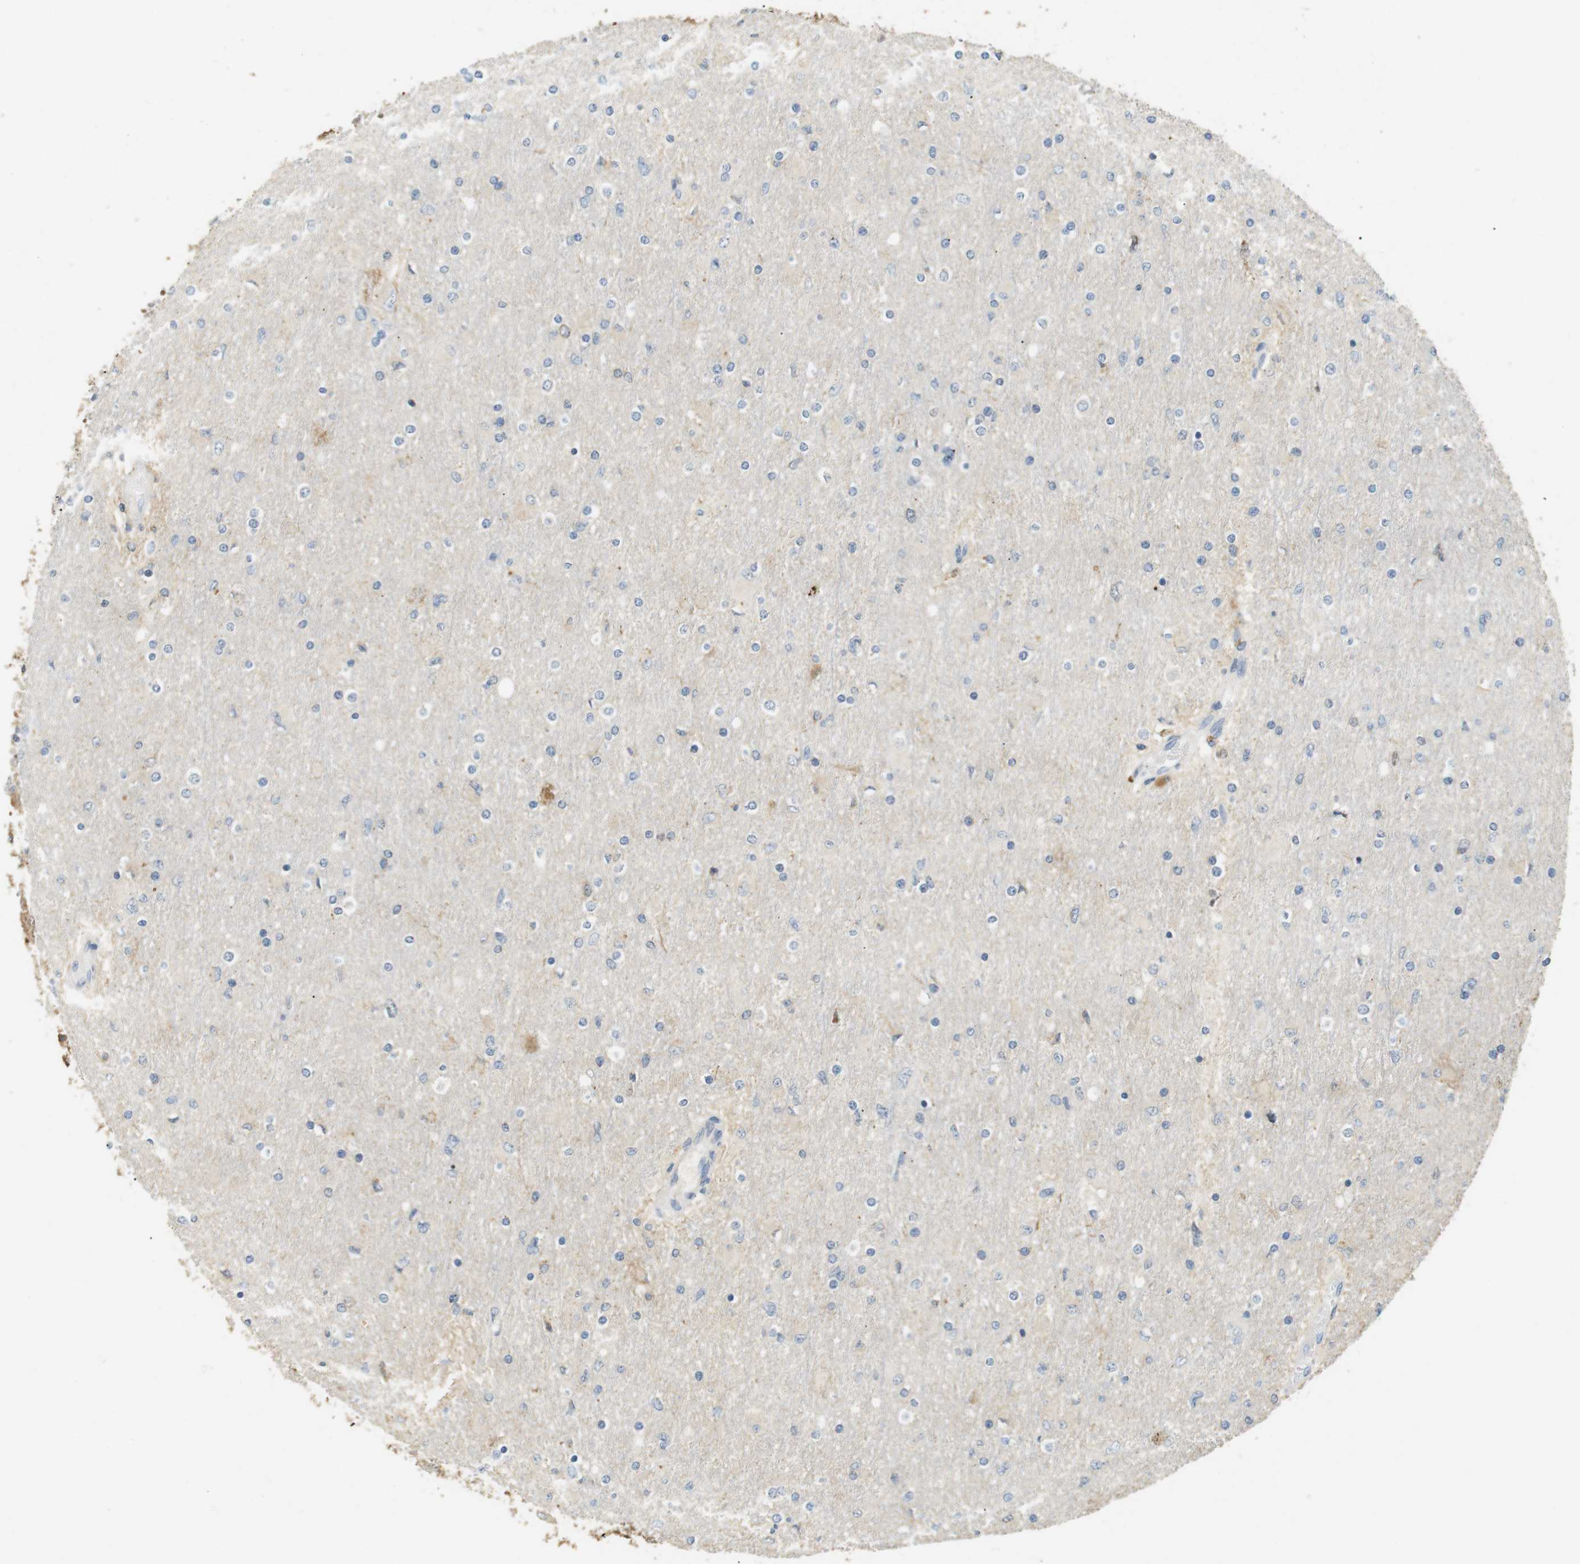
{"staining": {"intensity": "negative", "quantity": "none", "location": "none"}, "tissue": "glioma", "cell_type": "Tumor cells", "image_type": "cancer", "snomed": [{"axis": "morphology", "description": "Glioma, malignant, High grade"}, {"axis": "topography", "description": "Cerebral cortex"}], "caption": "There is no significant positivity in tumor cells of malignant high-grade glioma.", "gene": "P2RY1", "patient": {"sex": "female", "age": 36}}